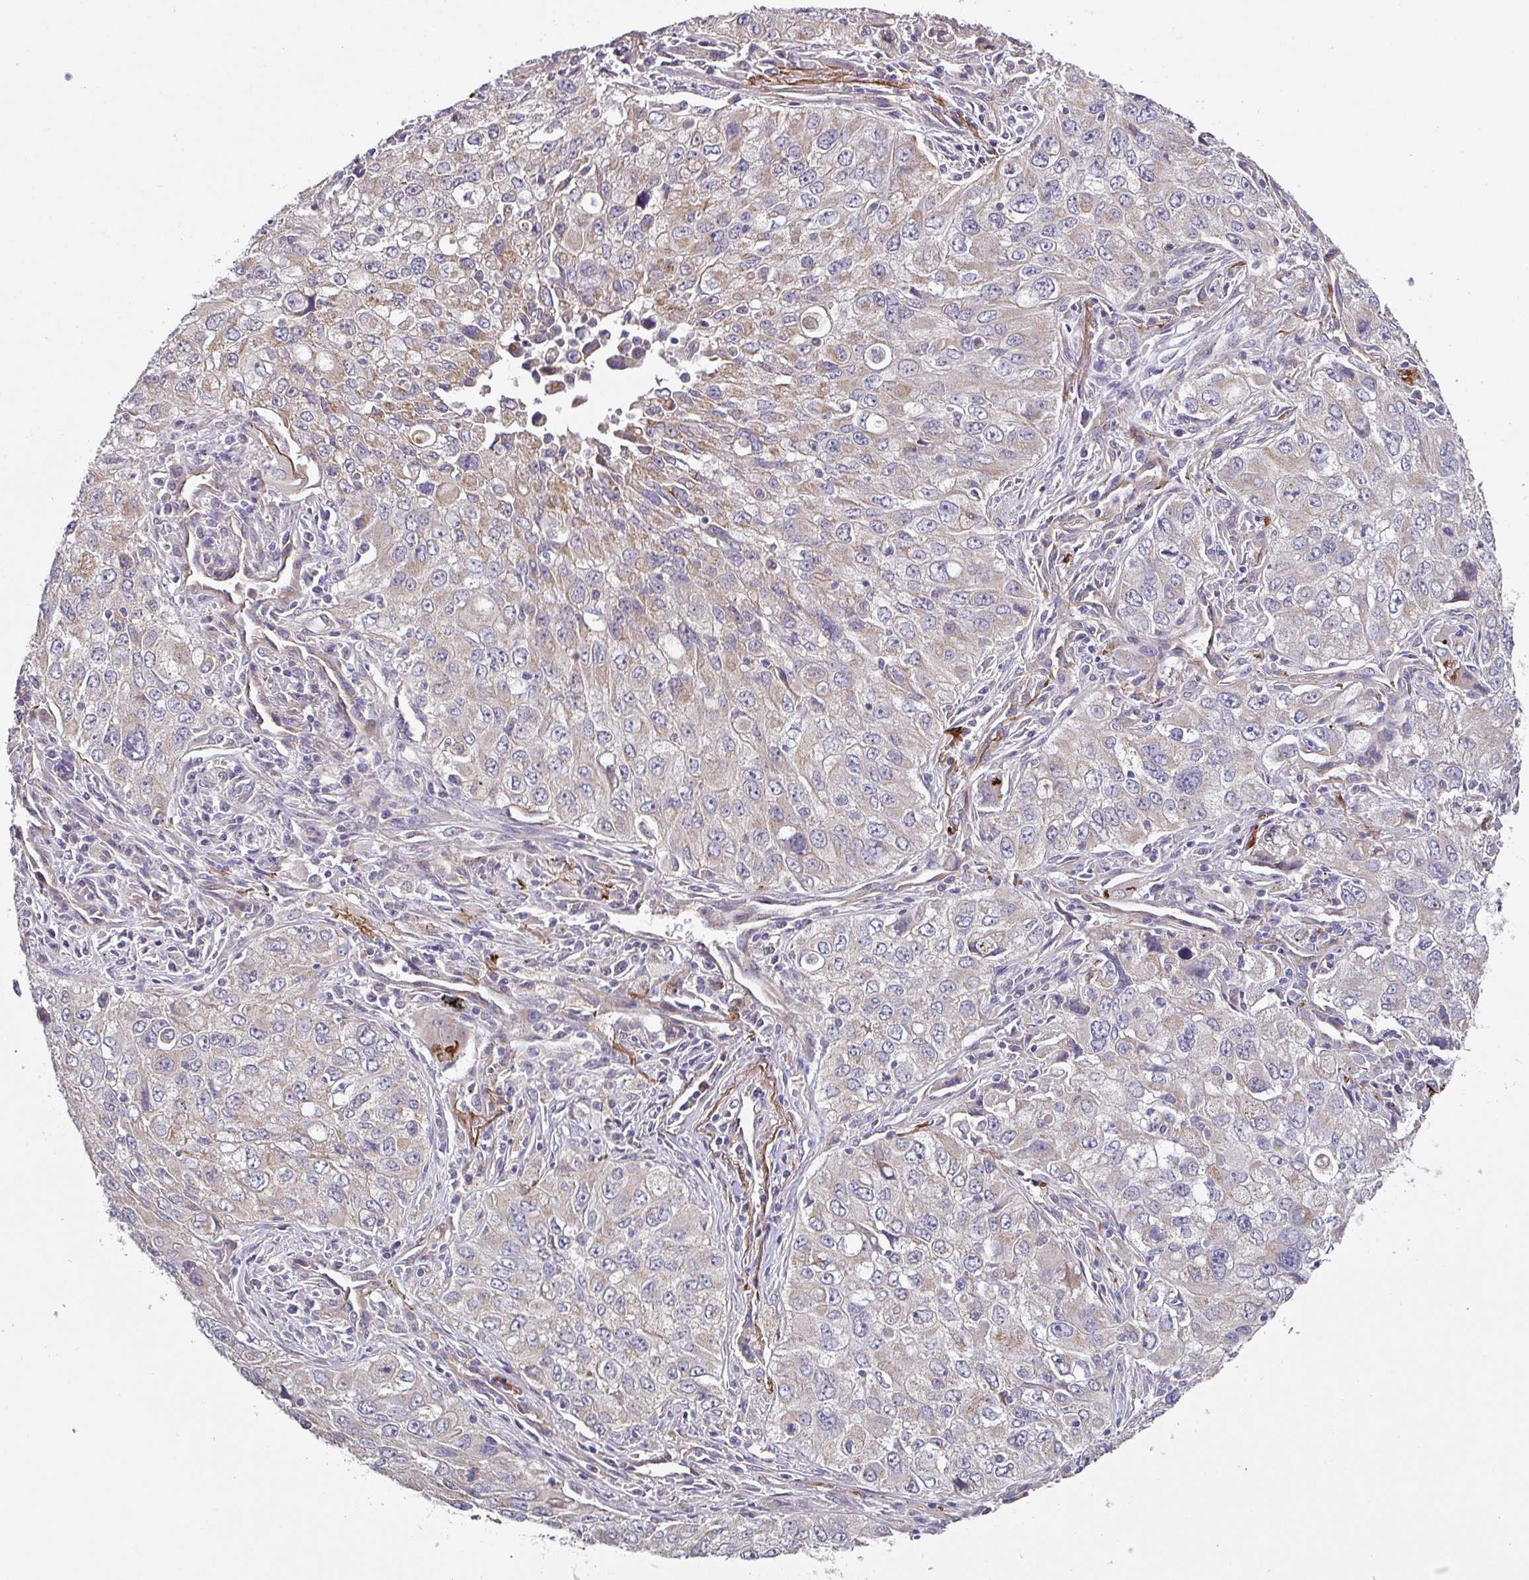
{"staining": {"intensity": "moderate", "quantity": "<25%", "location": "cytoplasmic/membranous"}, "tissue": "lung cancer", "cell_type": "Tumor cells", "image_type": "cancer", "snomed": [{"axis": "morphology", "description": "Adenocarcinoma, NOS"}, {"axis": "morphology", "description": "Adenocarcinoma, metastatic, NOS"}, {"axis": "topography", "description": "Lymph node"}, {"axis": "topography", "description": "Lung"}], "caption": "Lung metastatic adenocarcinoma stained for a protein (brown) exhibits moderate cytoplasmic/membranous positive staining in approximately <25% of tumor cells.", "gene": "DCAF12L2", "patient": {"sex": "female", "age": 42}}